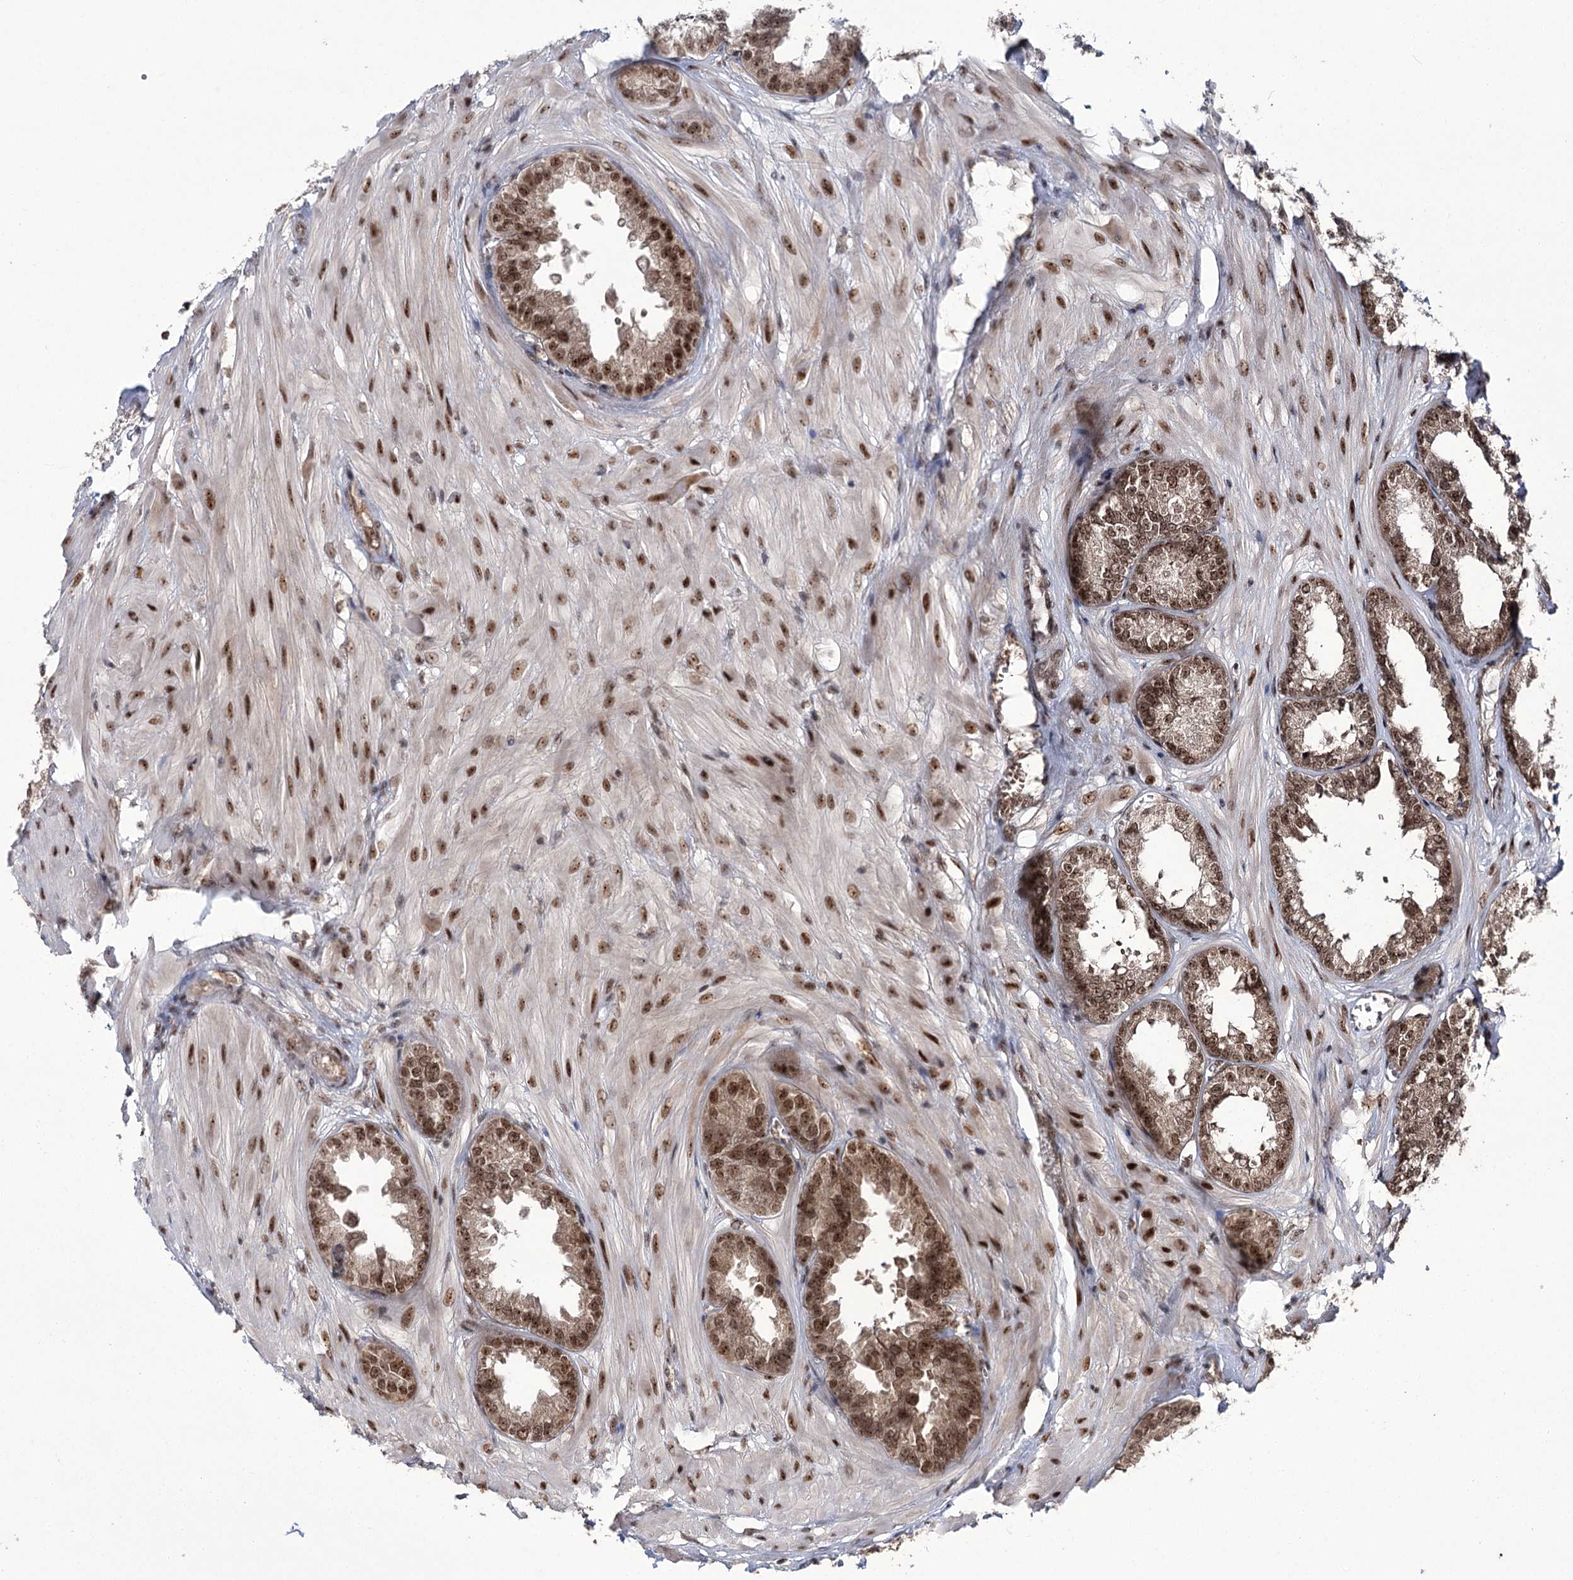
{"staining": {"intensity": "strong", "quantity": ">75%", "location": "nuclear"}, "tissue": "seminal vesicle", "cell_type": "Glandular cells", "image_type": "normal", "snomed": [{"axis": "morphology", "description": "Normal tissue, NOS"}, {"axis": "topography", "description": "Prostate"}, {"axis": "topography", "description": "Seminal veicle"}], "caption": "Immunohistochemistry histopathology image of unremarkable seminal vesicle: human seminal vesicle stained using IHC shows high levels of strong protein expression localized specifically in the nuclear of glandular cells, appearing as a nuclear brown color.", "gene": "ERCC3", "patient": {"sex": "male", "age": 51}}